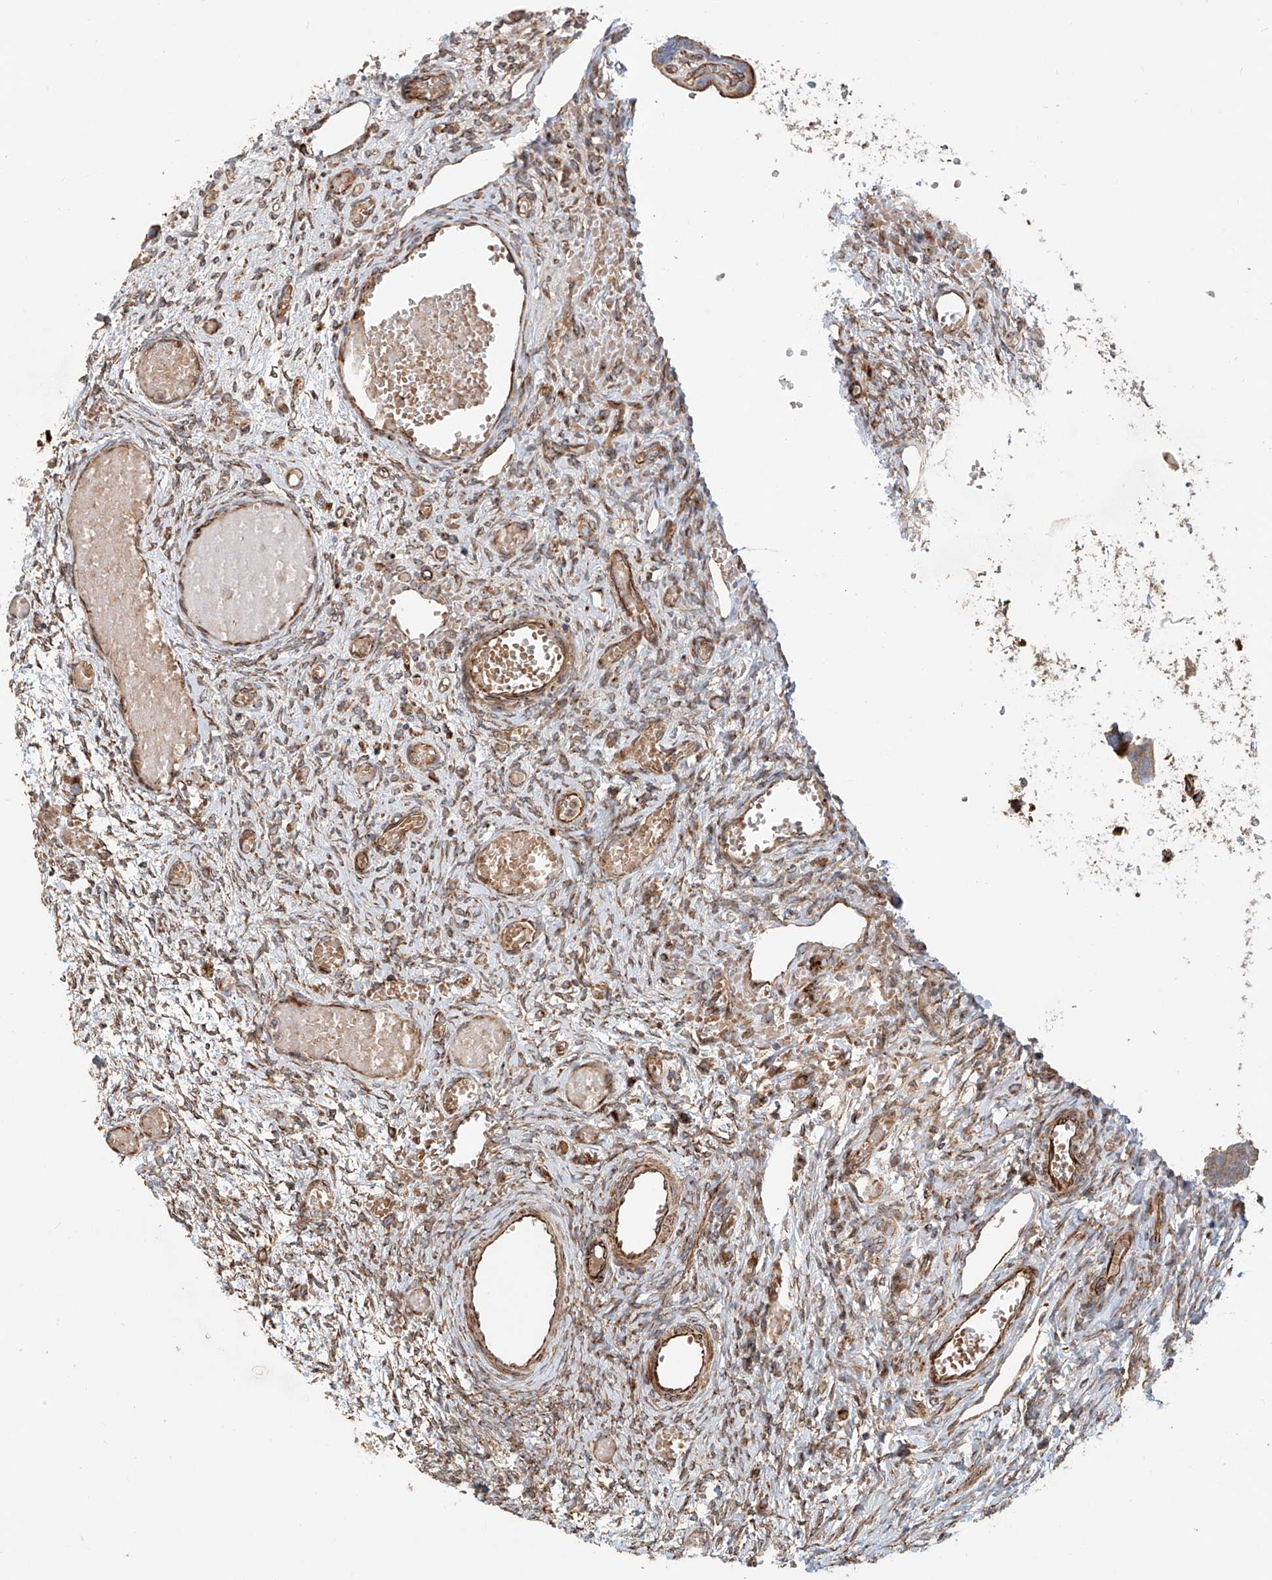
{"staining": {"intensity": "moderate", "quantity": "<25%", "location": "cytoplasmic/membranous"}, "tissue": "ovary", "cell_type": "Ovarian stroma cells", "image_type": "normal", "snomed": [{"axis": "morphology", "description": "Adenocarcinoma, NOS"}, {"axis": "topography", "description": "Endometrium"}], "caption": "DAB (3,3'-diaminobenzidine) immunohistochemical staining of benign human ovary demonstrates moderate cytoplasmic/membranous protein expression in approximately <25% of ovarian stroma cells.", "gene": "HGSNAT", "patient": {"sex": "female", "age": 32}}